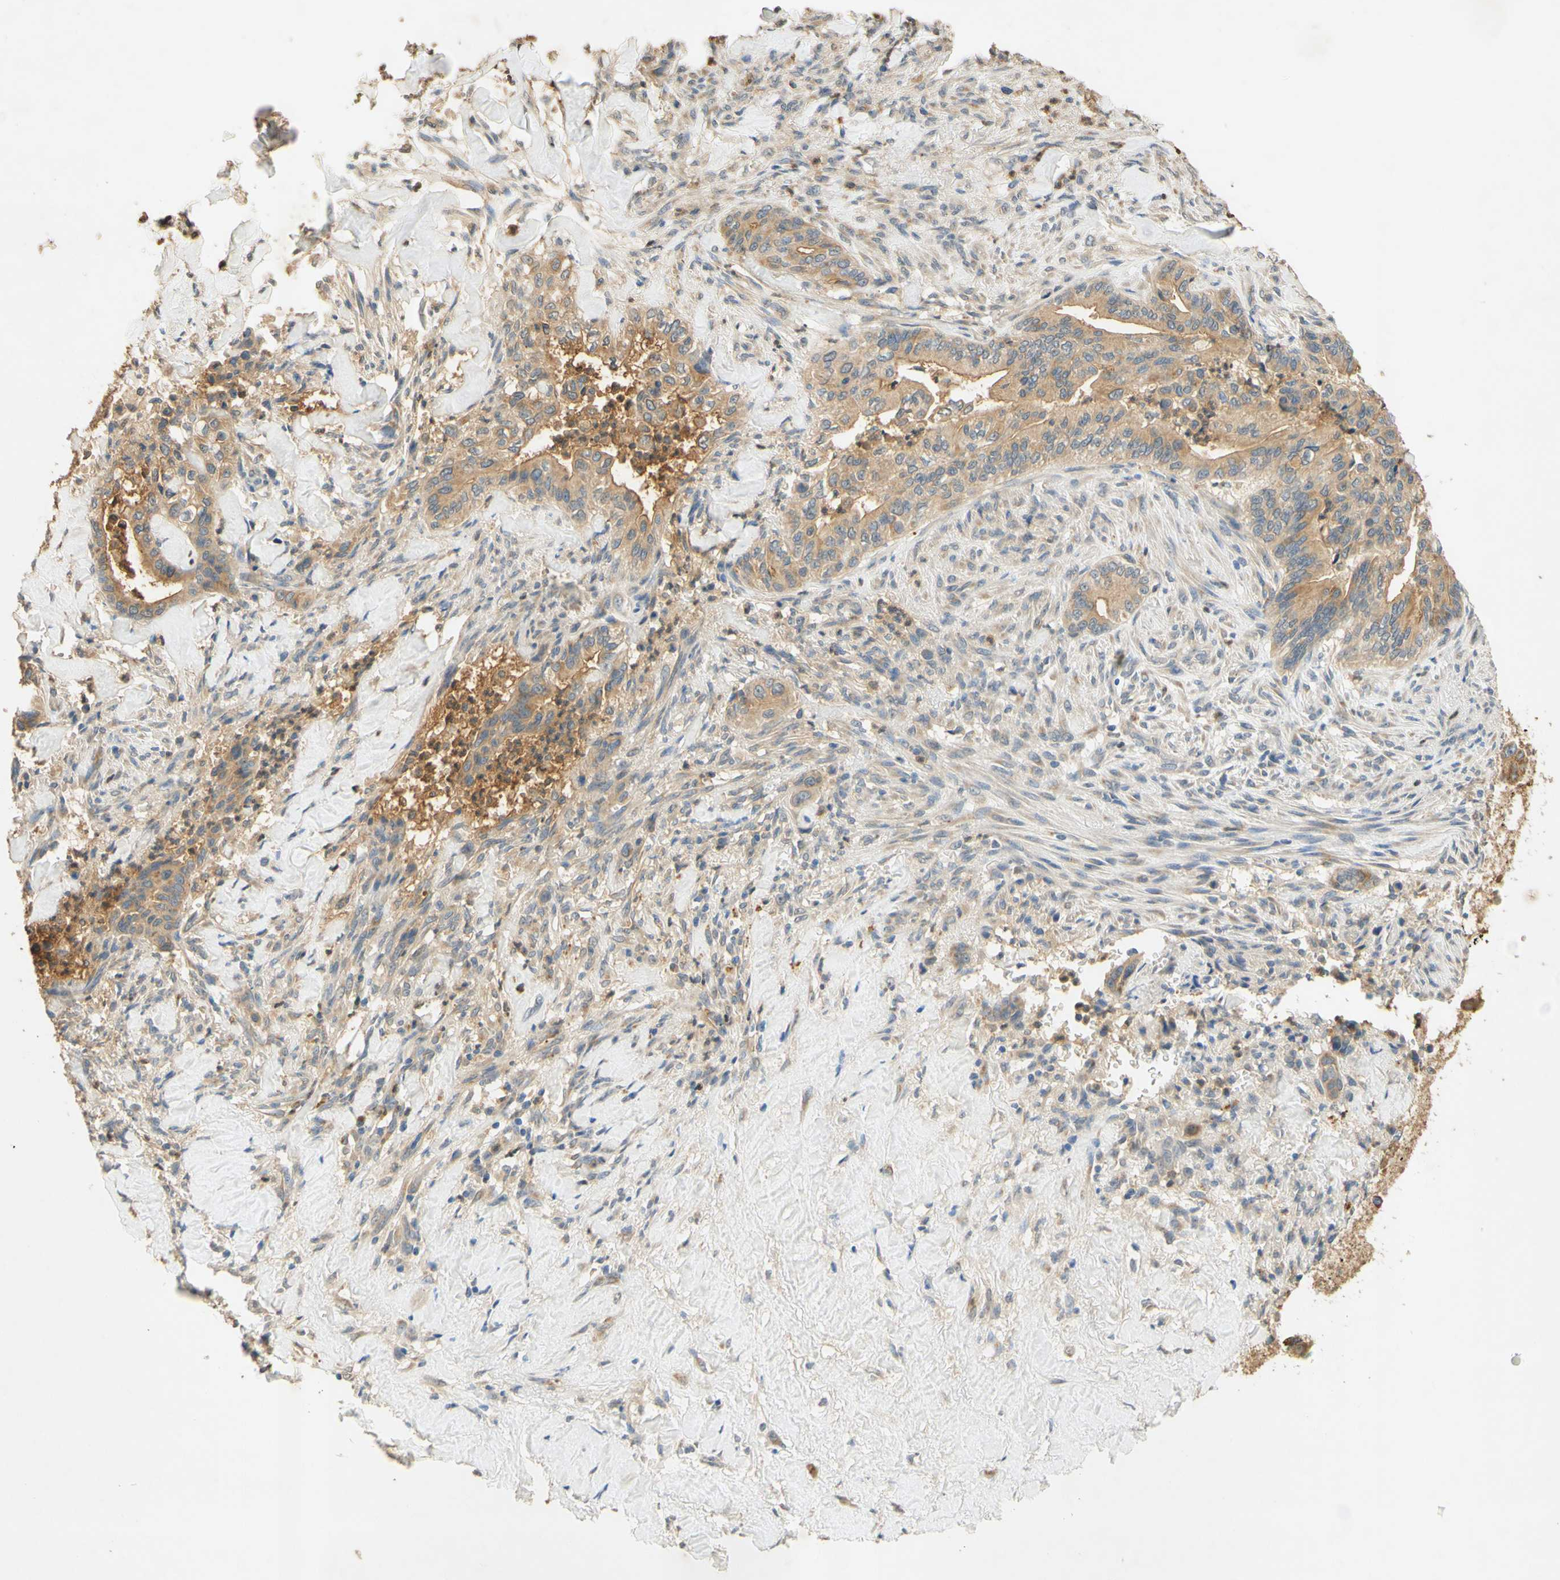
{"staining": {"intensity": "moderate", "quantity": ">75%", "location": "cytoplasmic/membranous"}, "tissue": "liver cancer", "cell_type": "Tumor cells", "image_type": "cancer", "snomed": [{"axis": "morphology", "description": "Cholangiocarcinoma"}, {"axis": "topography", "description": "Liver"}], "caption": "Liver cancer (cholangiocarcinoma) stained for a protein (brown) reveals moderate cytoplasmic/membranous positive expression in approximately >75% of tumor cells.", "gene": "ENTREP2", "patient": {"sex": "female", "age": 67}}